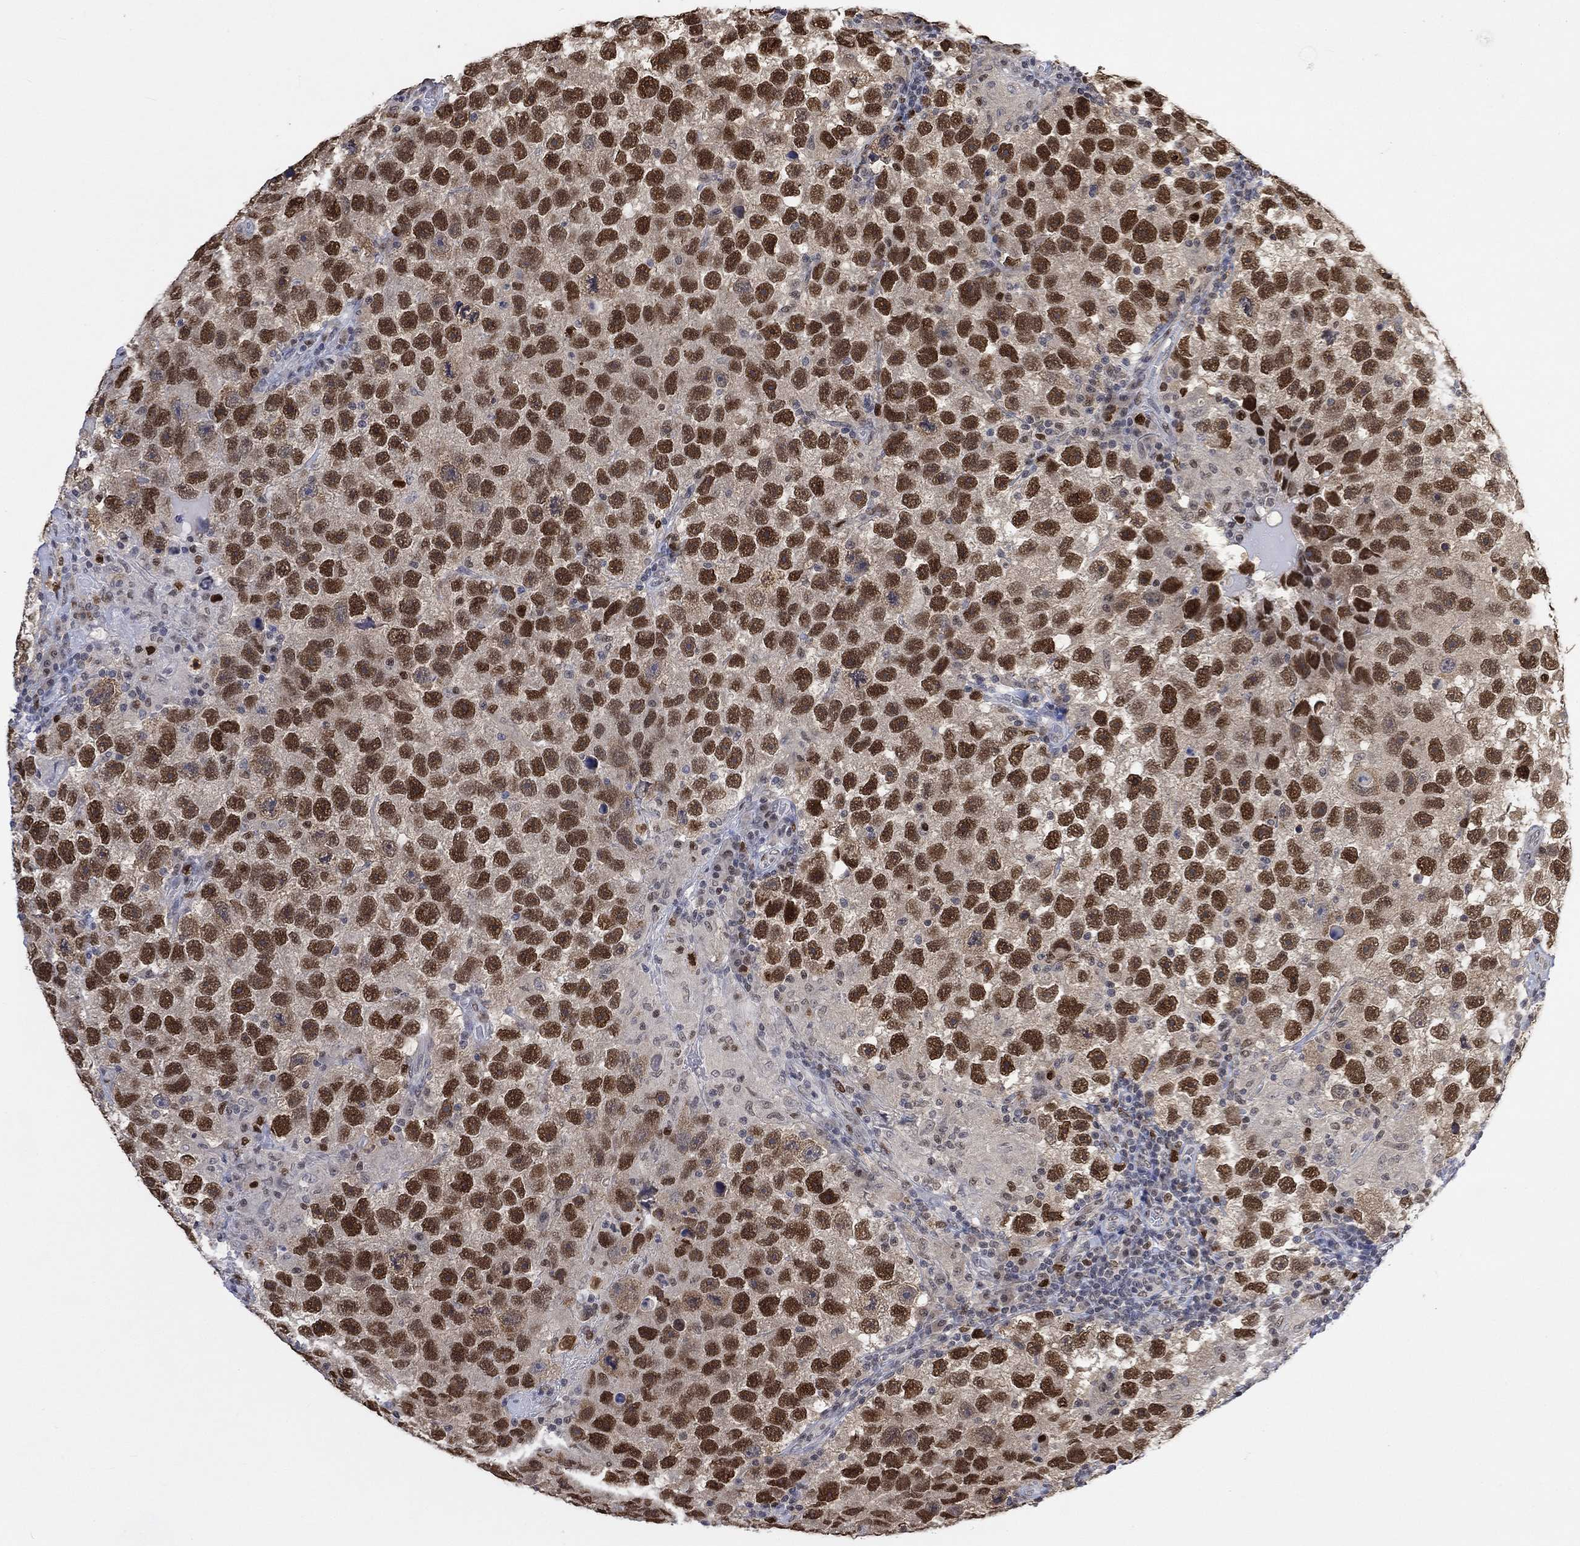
{"staining": {"intensity": "strong", "quantity": "25%-75%", "location": "nuclear"}, "tissue": "testis cancer", "cell_type": "Tumor cells", "image_type": "cancer", "snomed": [{"axis": "morphology", "description": "Seminoma, NOS"}, {"axis": "topography", "description": "Testis"}], "caption": "Testis seminoma was stained to show a protein in brown. There is high levels of strong nuclear positivity in about 25%-75% of tumor cells.", "gene": "RAD54L2", "patient": {"sex": "male", "age": 26}}